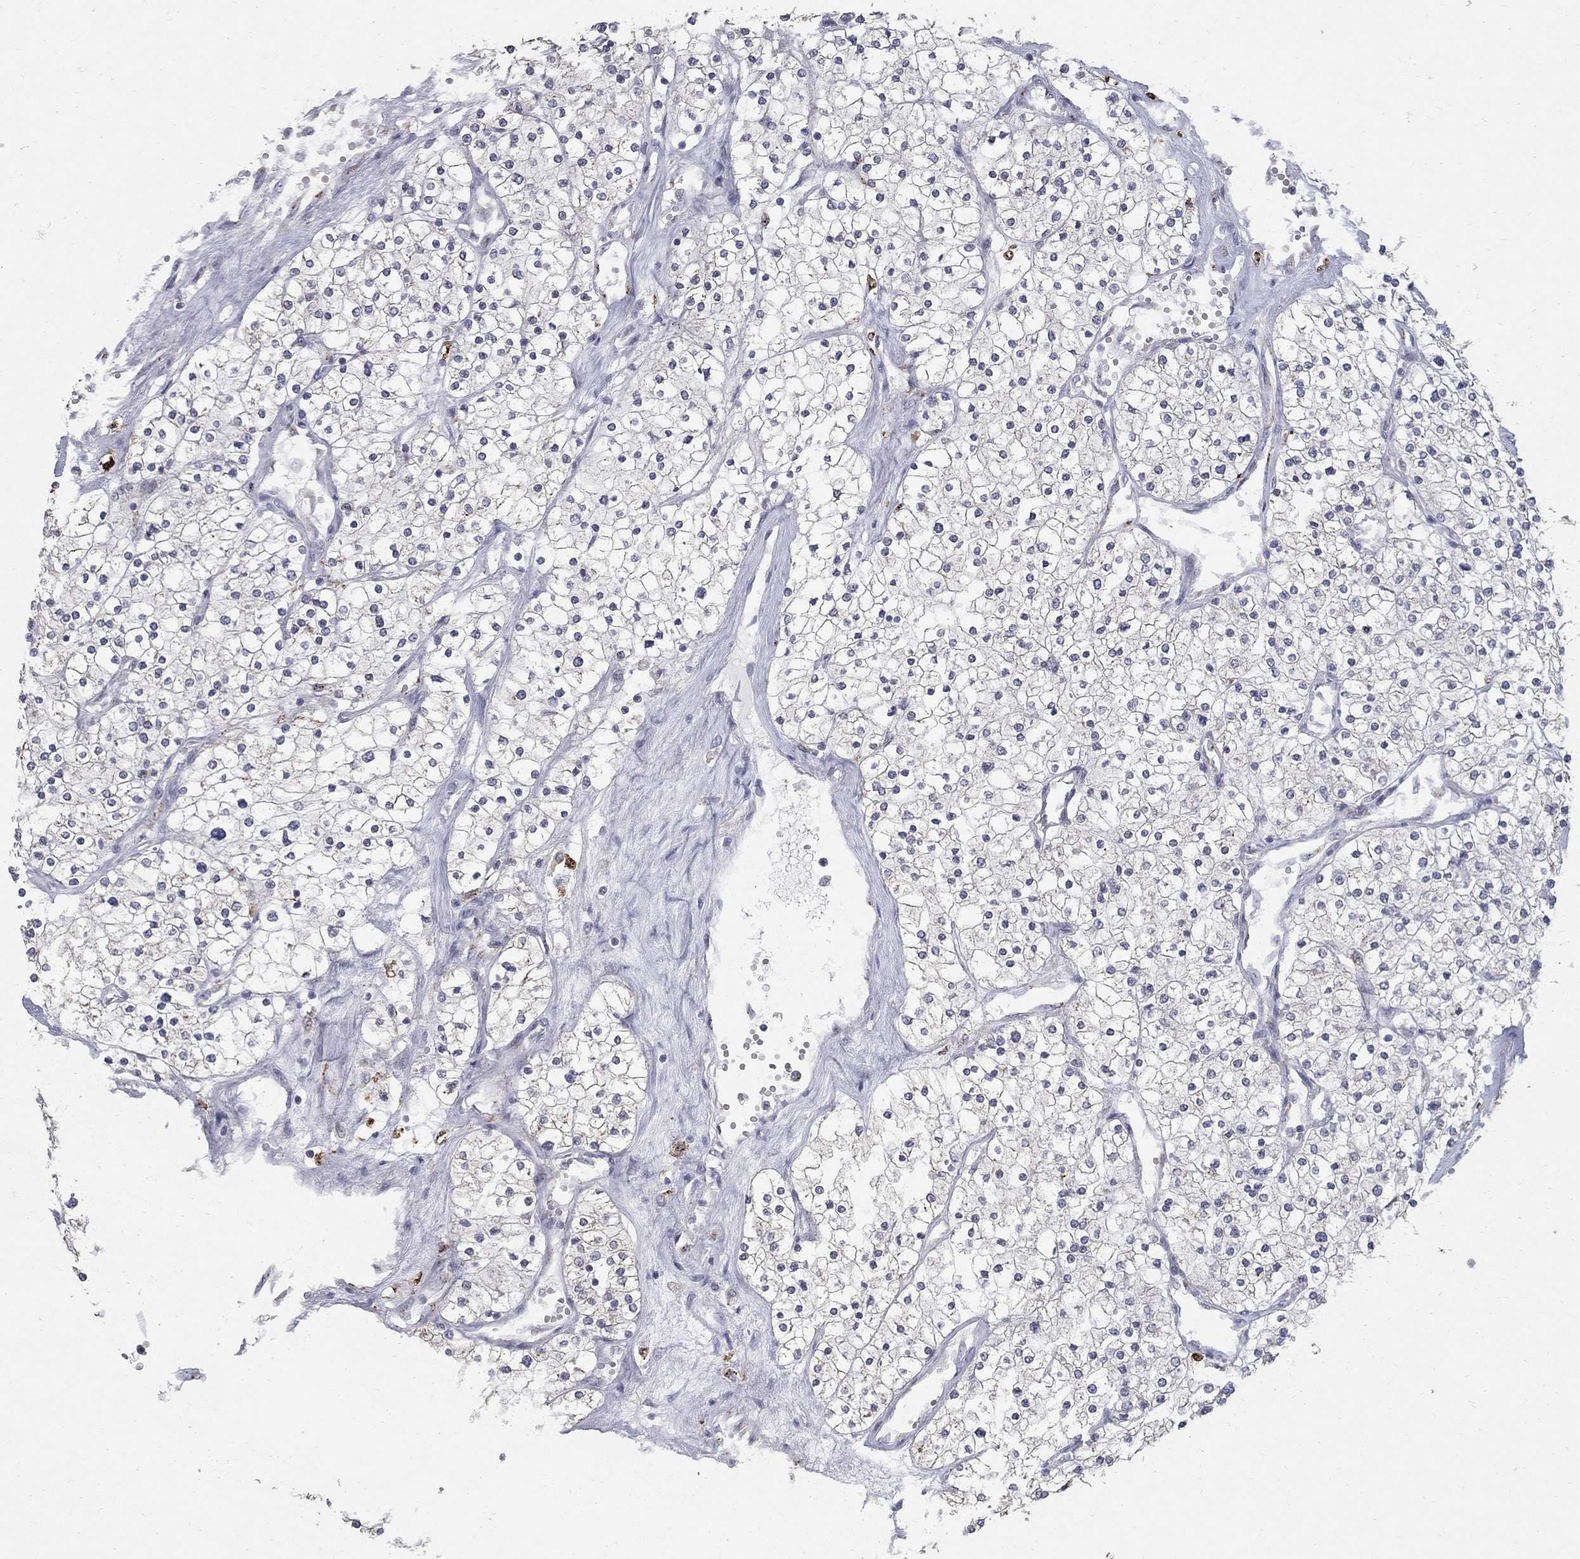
{"staining": {"intensity": "negative", "quantity": "none", "location": "none"}, "tissue": "renal cancer", "cell_type": "Tumor cells", "image_type": "cancer", "snomed": [{"axis": "morphology", "description": "Adenocarcinoma, NOS"}, {"axis": "topography", "description": "Kidney"}], "caption": "Renal cancer was stained to show a protein in brown. There is no significant staining in tumor cells.", "gene": "KIAA0319L", "patient": {"sex": "male", "age": 80}}